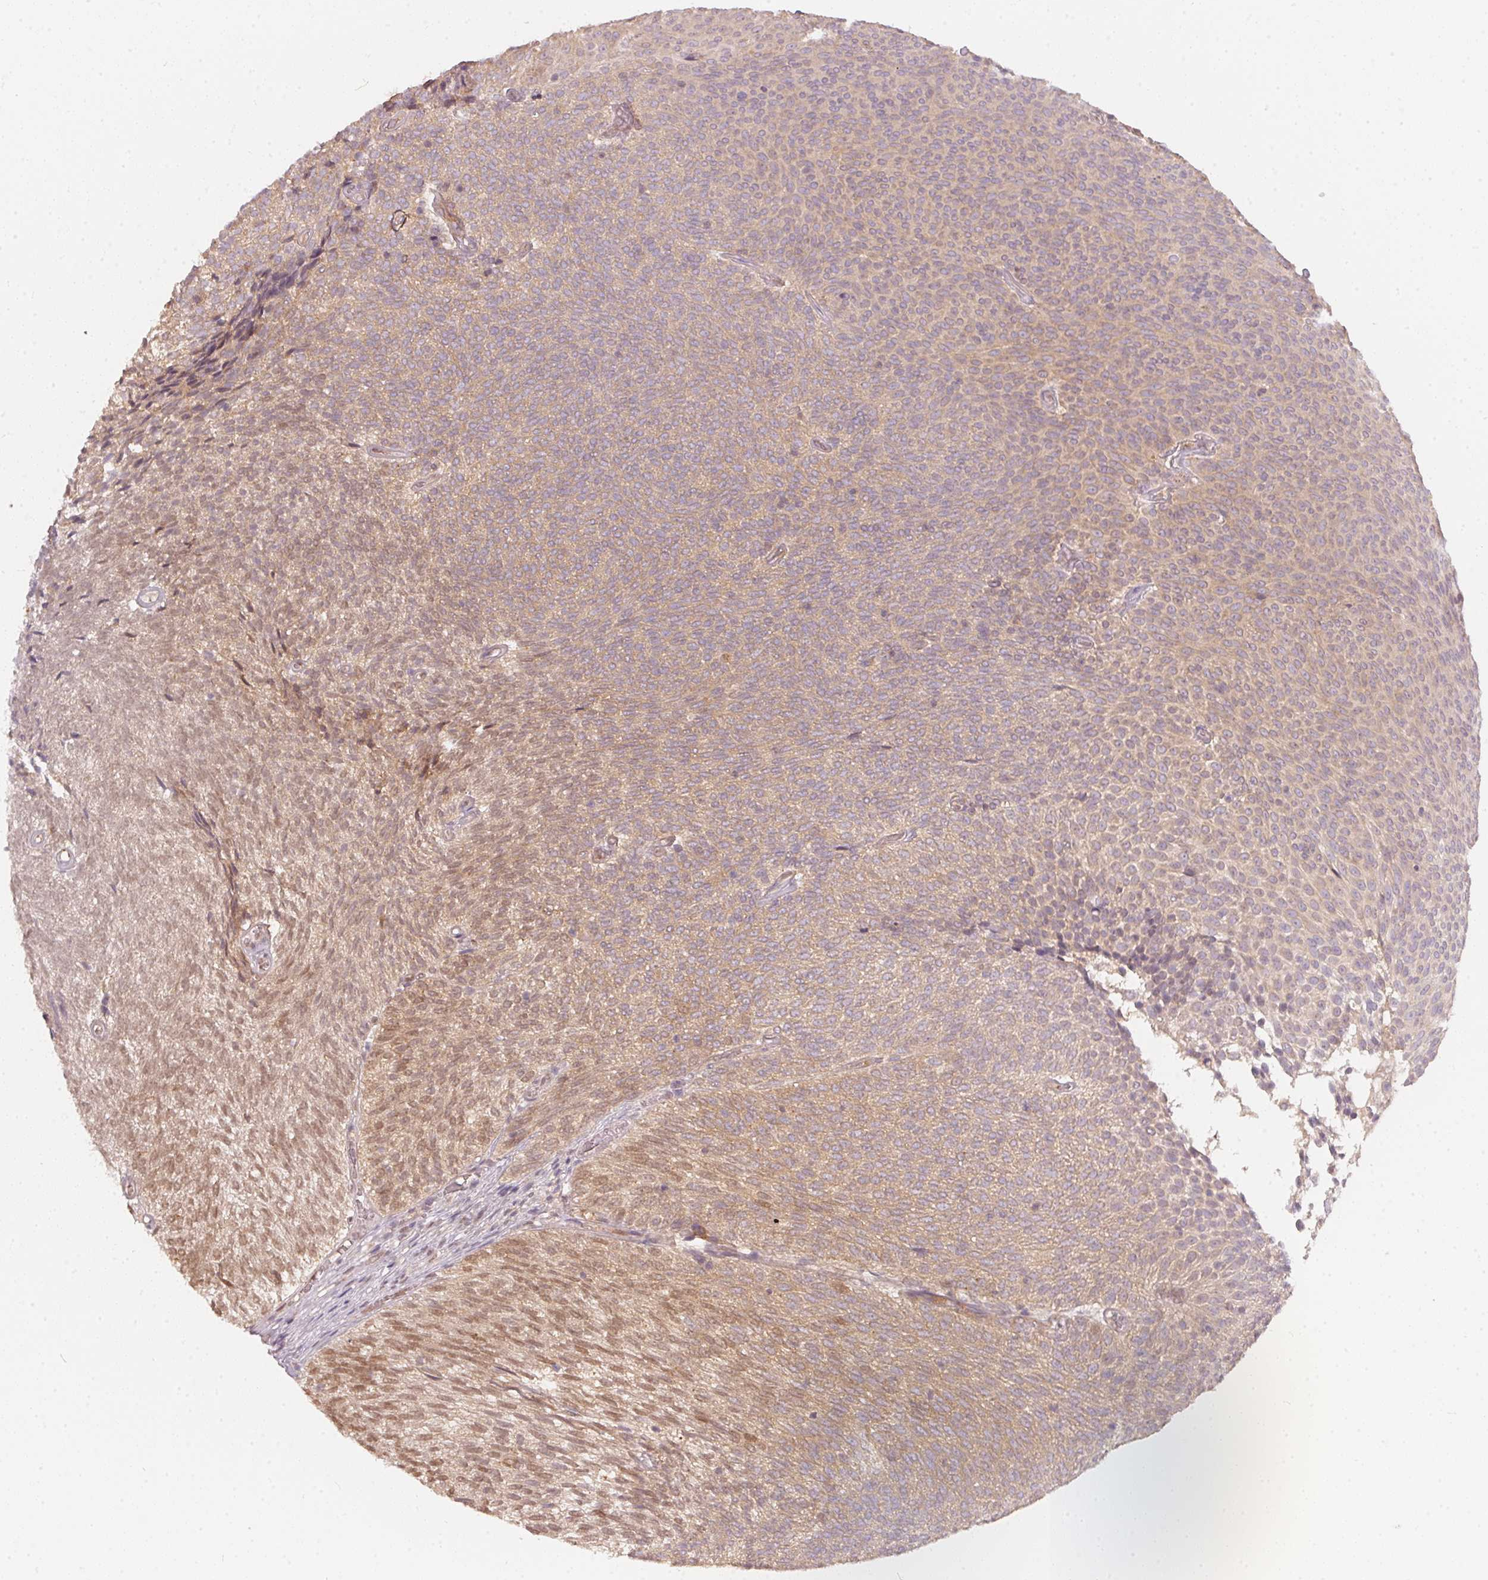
{"staining": {"intensity": "weak", "quantity": ">75%", "location": "cytoplasmic/membranous,nuclear"}, "tissue": "urothelial cancer", "cell_type": "Tumor cells", "image_type": "cancer", "snomed": [{"axis": "morphology", "description": "Urothelial carcinoma, Low grade"}, {"axis": "topography", "description": "Urinary bladder"}], "caption": "The photomicrograph displays staining of urothelial cancer, revealing weak cytoplasmic/membranous and nuclear protein staining (brown color) within tumor cells.", "gene": "BLMH", "patient": {"sex": "male", "age": 77}}